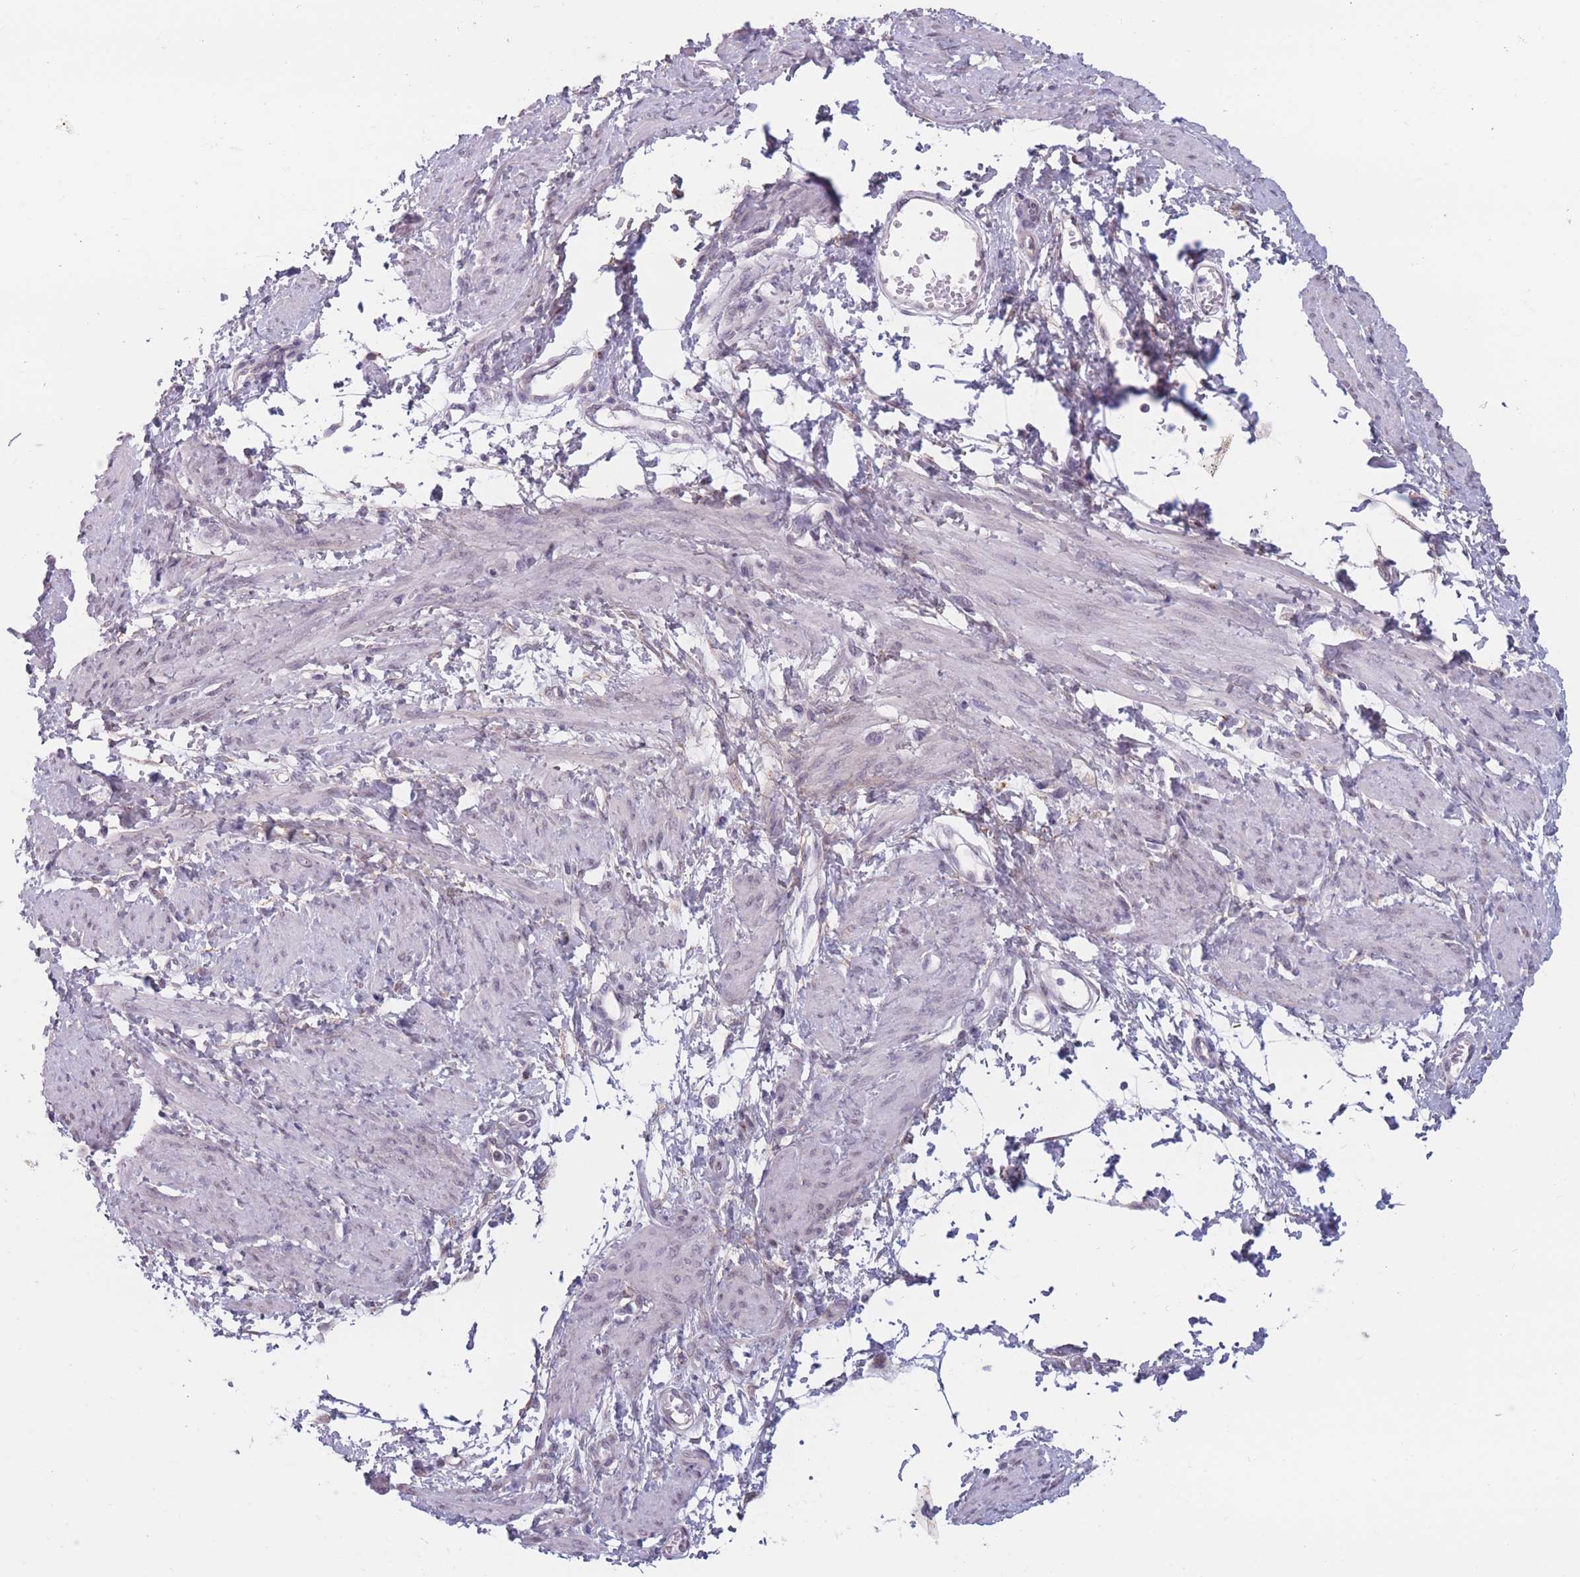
{"staining": {"intensity": "negative", "quantity": "none", "location": "none"}, "tissue": "smooth muscle", "cell_type": "Smooth muscle cells", "image_type": "normal", "snomed": [{"axis": "morphology", "description": "Normal tissue, NOS"}, {"axis": "topography", "description": "Smooth muscle"}, {"axis": "topography", "description": "Uterus"}], "caption": "DAB (3,3'-diaminobenzidine) immunohistochemical staining of benign smooth muscle demonstrates no significant positivity in smooth muscle cells.", "gene": "COL27A1", "patient": {"sex": "female", "age": 39}}